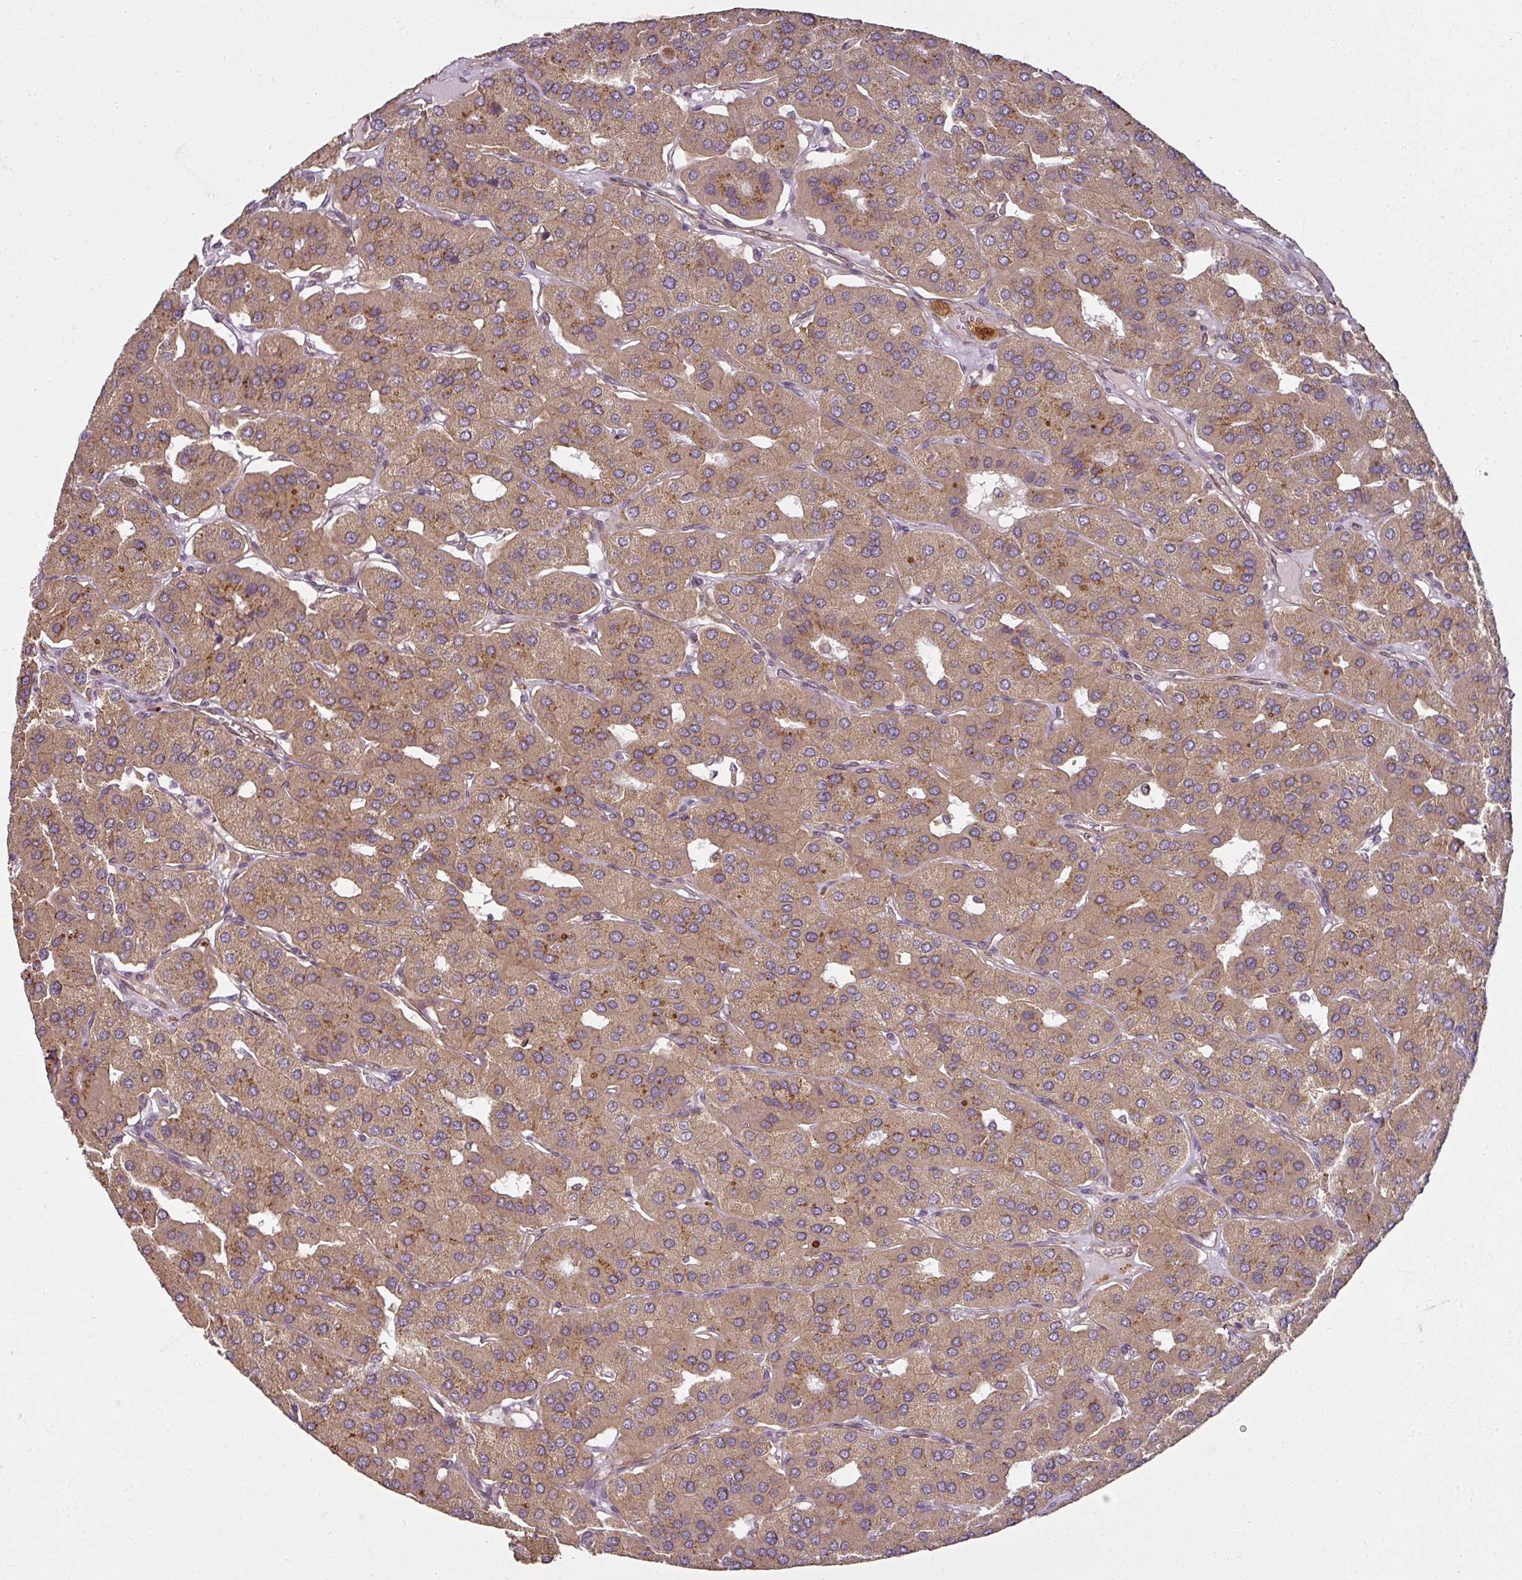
{"staining": {"intensity": "moderate", "quantity": ">75%", "location": "cytoplasmic/membranous"}, "tissue": "parathyroid gland", "cell_type": "Glandular cells", "image_type": "normal", "snomed": [{"axis": "morphology", "description": "Normal tissue, NOS"}, {"axis": "morphology", "description": "Adenoma, NOS"}, {"axis": "topography", "description": "Parathyroid gland"}], "caption": "Protein expression analysis of normal human parathyroid gland reveals moderate cytoplasmic/membranous expression in approximately >75% of glandular cells. (DAB (3,3'-diaminobenzidine) IHC with brightfield microscopy, high magnification).", "gene": "DIMT1", "patient": {"sex": "female", "age": 86}}